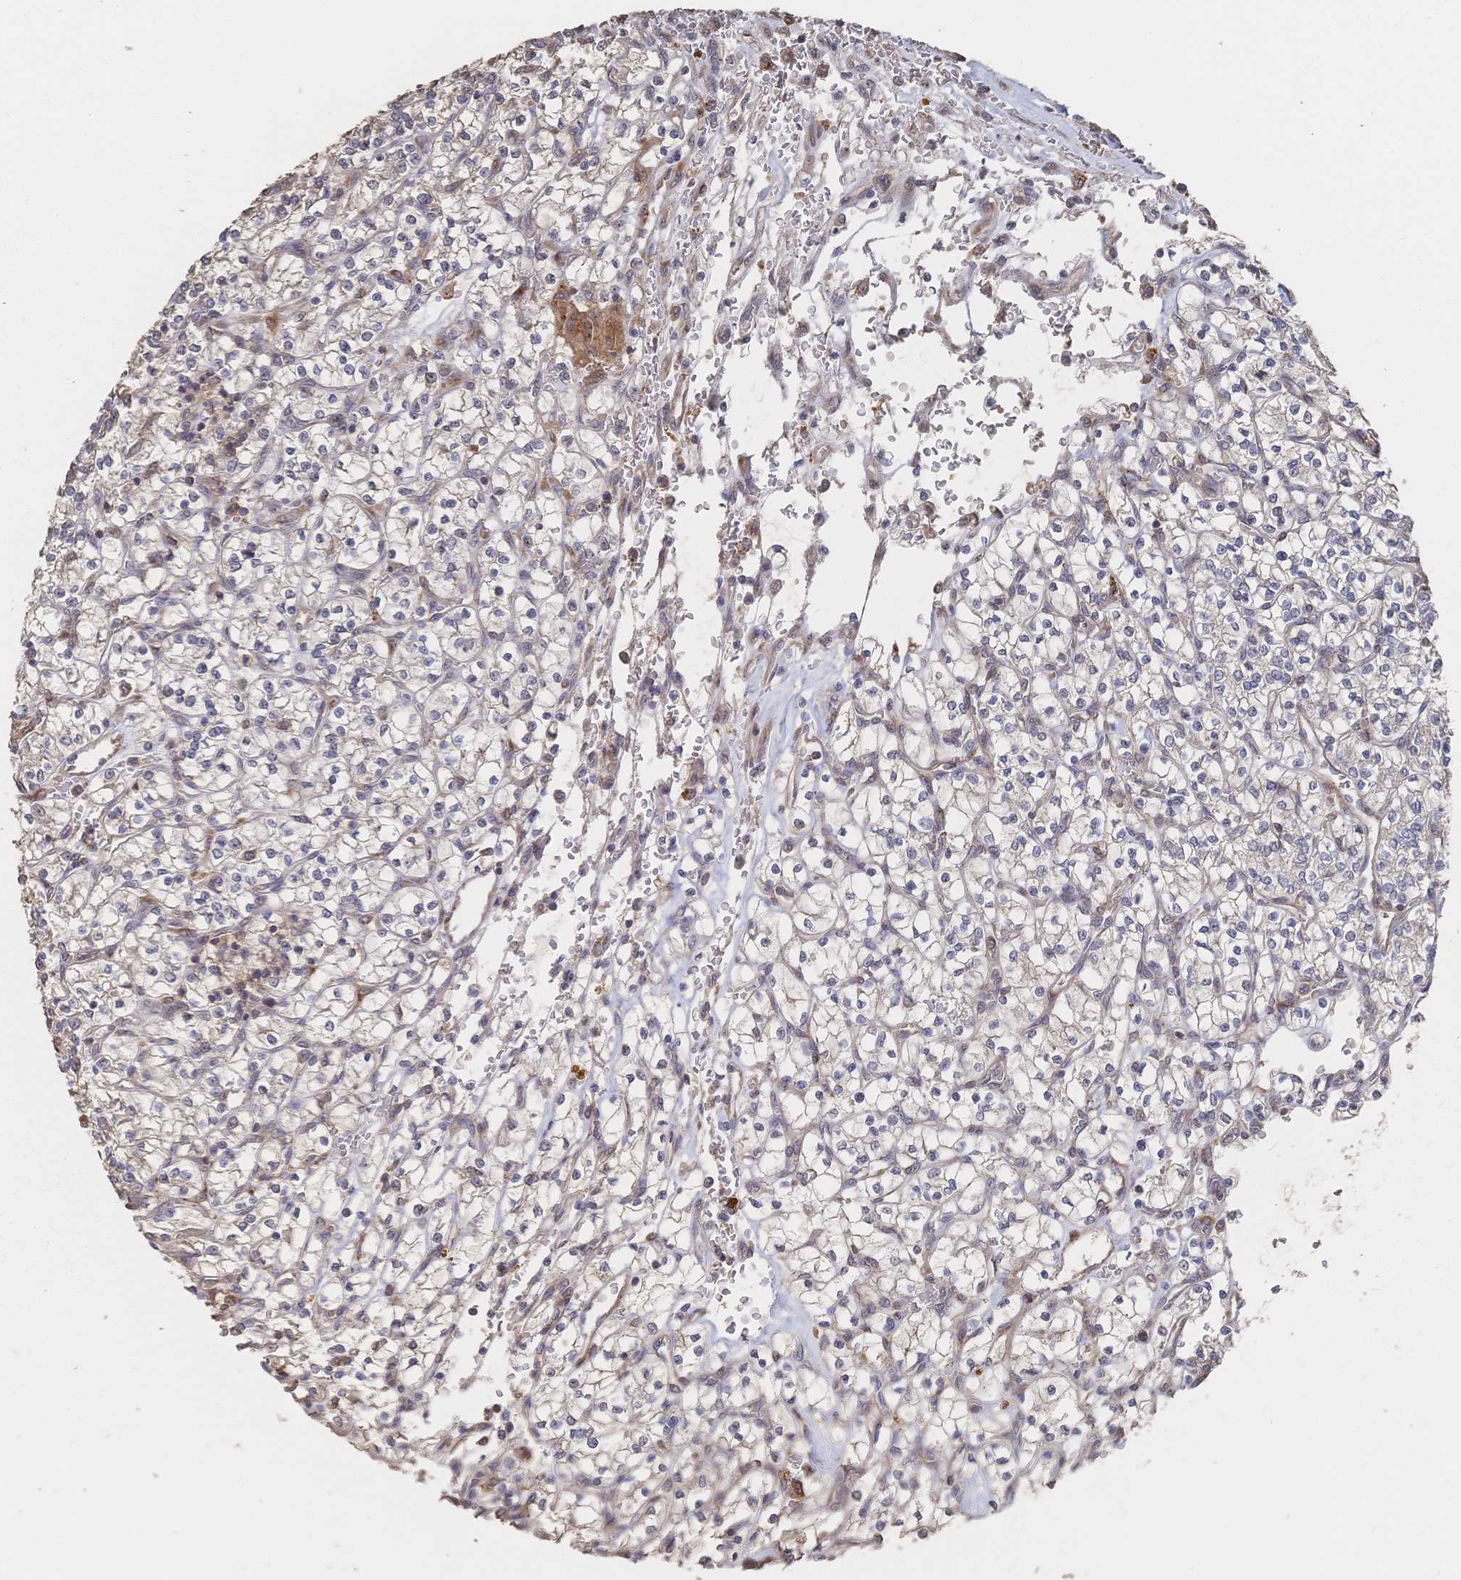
{"staining": {"intensity": "negative", "quantity": "none", "location": "none"}, "tissue": "renal cancer", "cell_type": "Tumor cells", "image_type": "cancer", "snomed": [{"axis": "morphology", "description": "Adenocarcinoma, NOS"}, {"axis": "topography", "description": "Kidney"}], "caption": "Immunohistochemical staining of adenocarcinoma (renal) displays no significant positivity in tumor cells.", "gene": "DNAJA4", "patient": {"sex": "female", "age": 64}}